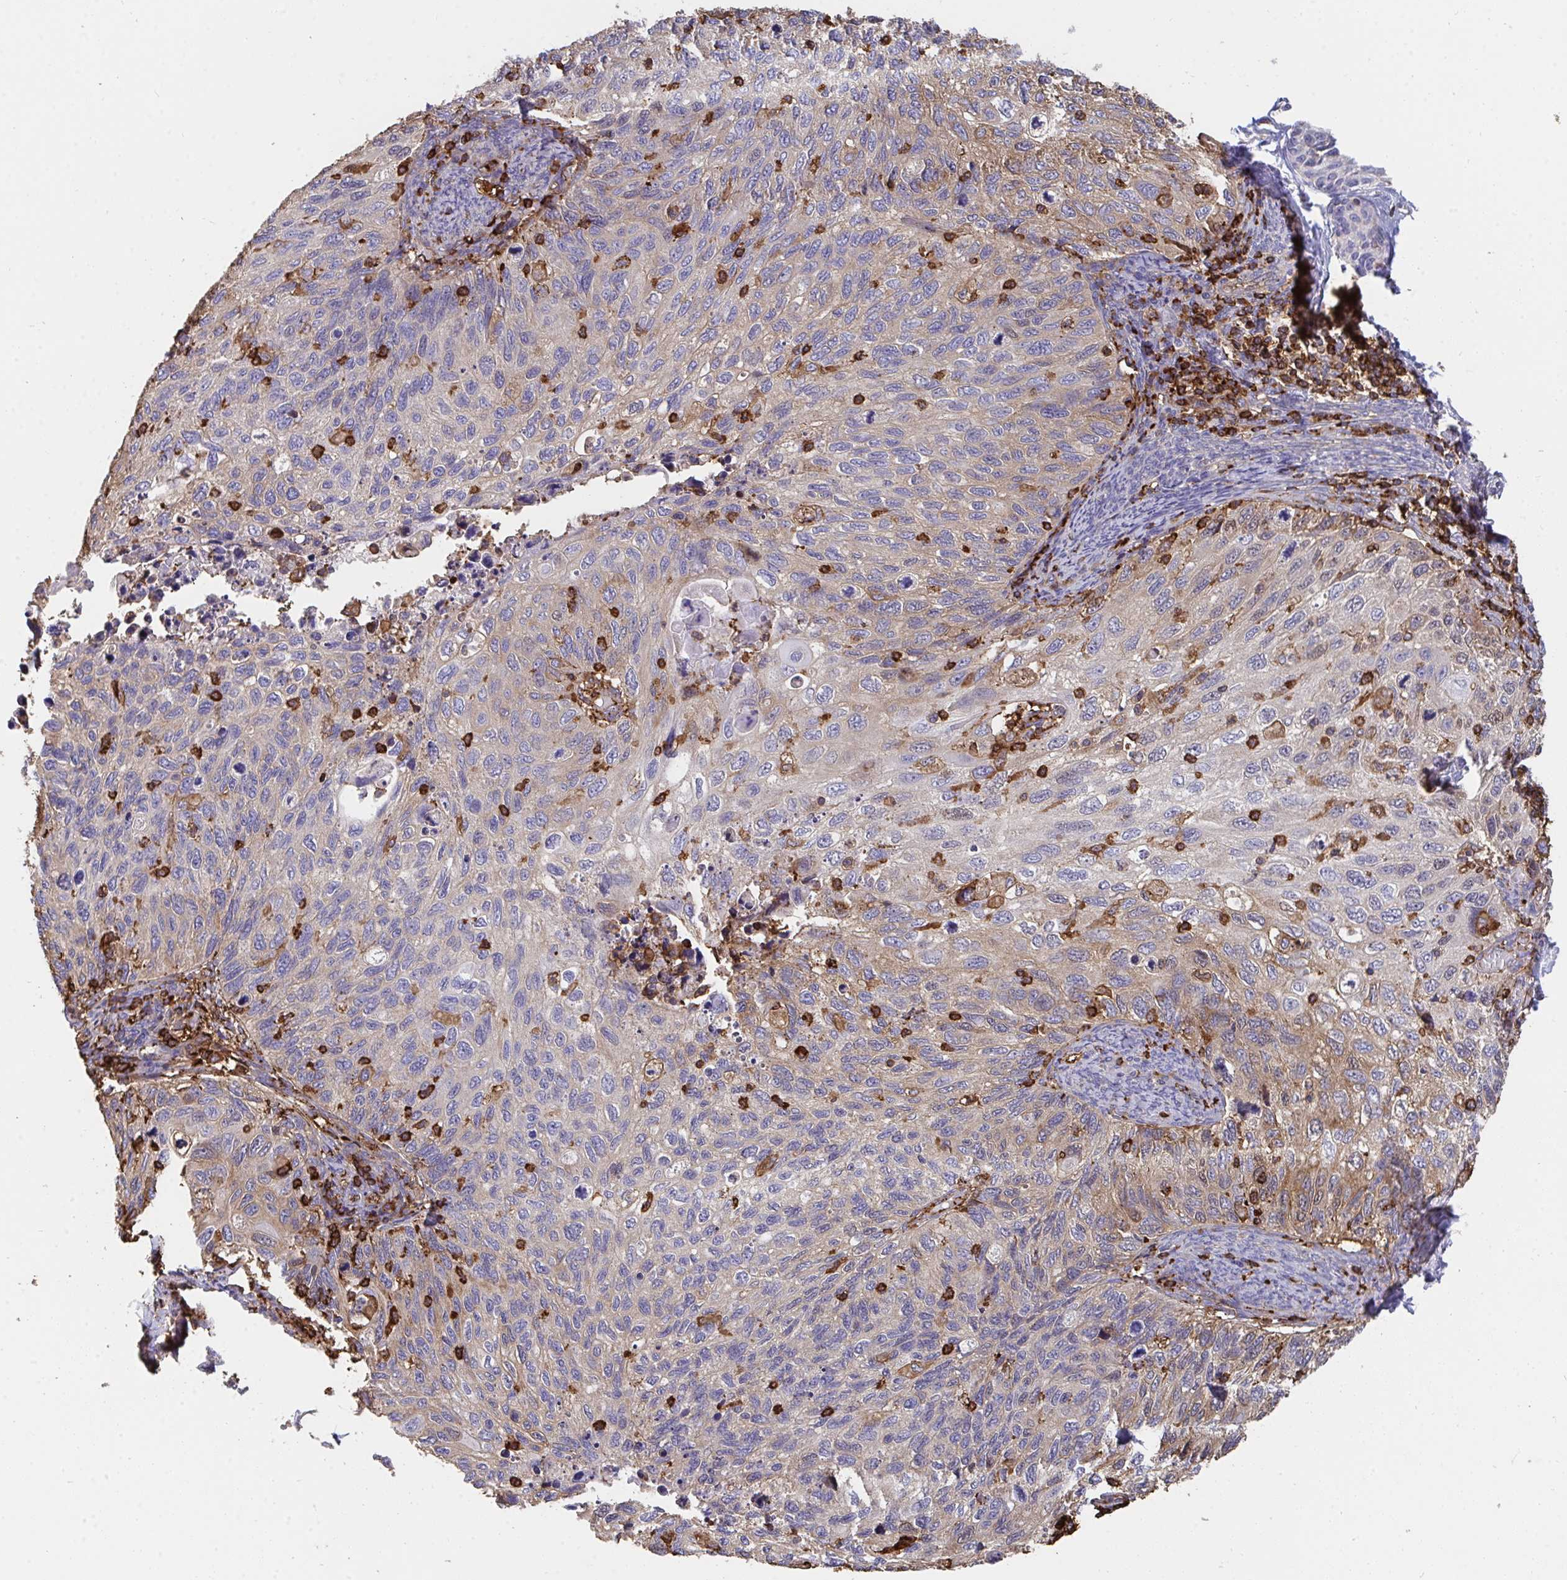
{"staining": {"intensity": "weak", "quantity": "<25%", "location": "cytoplasmic/membranous"}, "tissue": "cervical cancer", "cell_type": "Tumor cells", "image_type": "cancer", "snomed": [{"axis": "morphology", "description": "Squamous cell carcinoma, NOS"}, {"axis": "topography", "description": "Cervix"}], "caption": "This is a image of IHC staining of squamous cell carcinoma (cervical), which shows no expression in tumor cells. The staining was performed using DAB to visualize the protein expression in brown, while the nuclei were stained in blue with hematoxylin (Magnification: 20x).", "gene": "CFL1", "patient": {"sex": "female", "age": 70}}